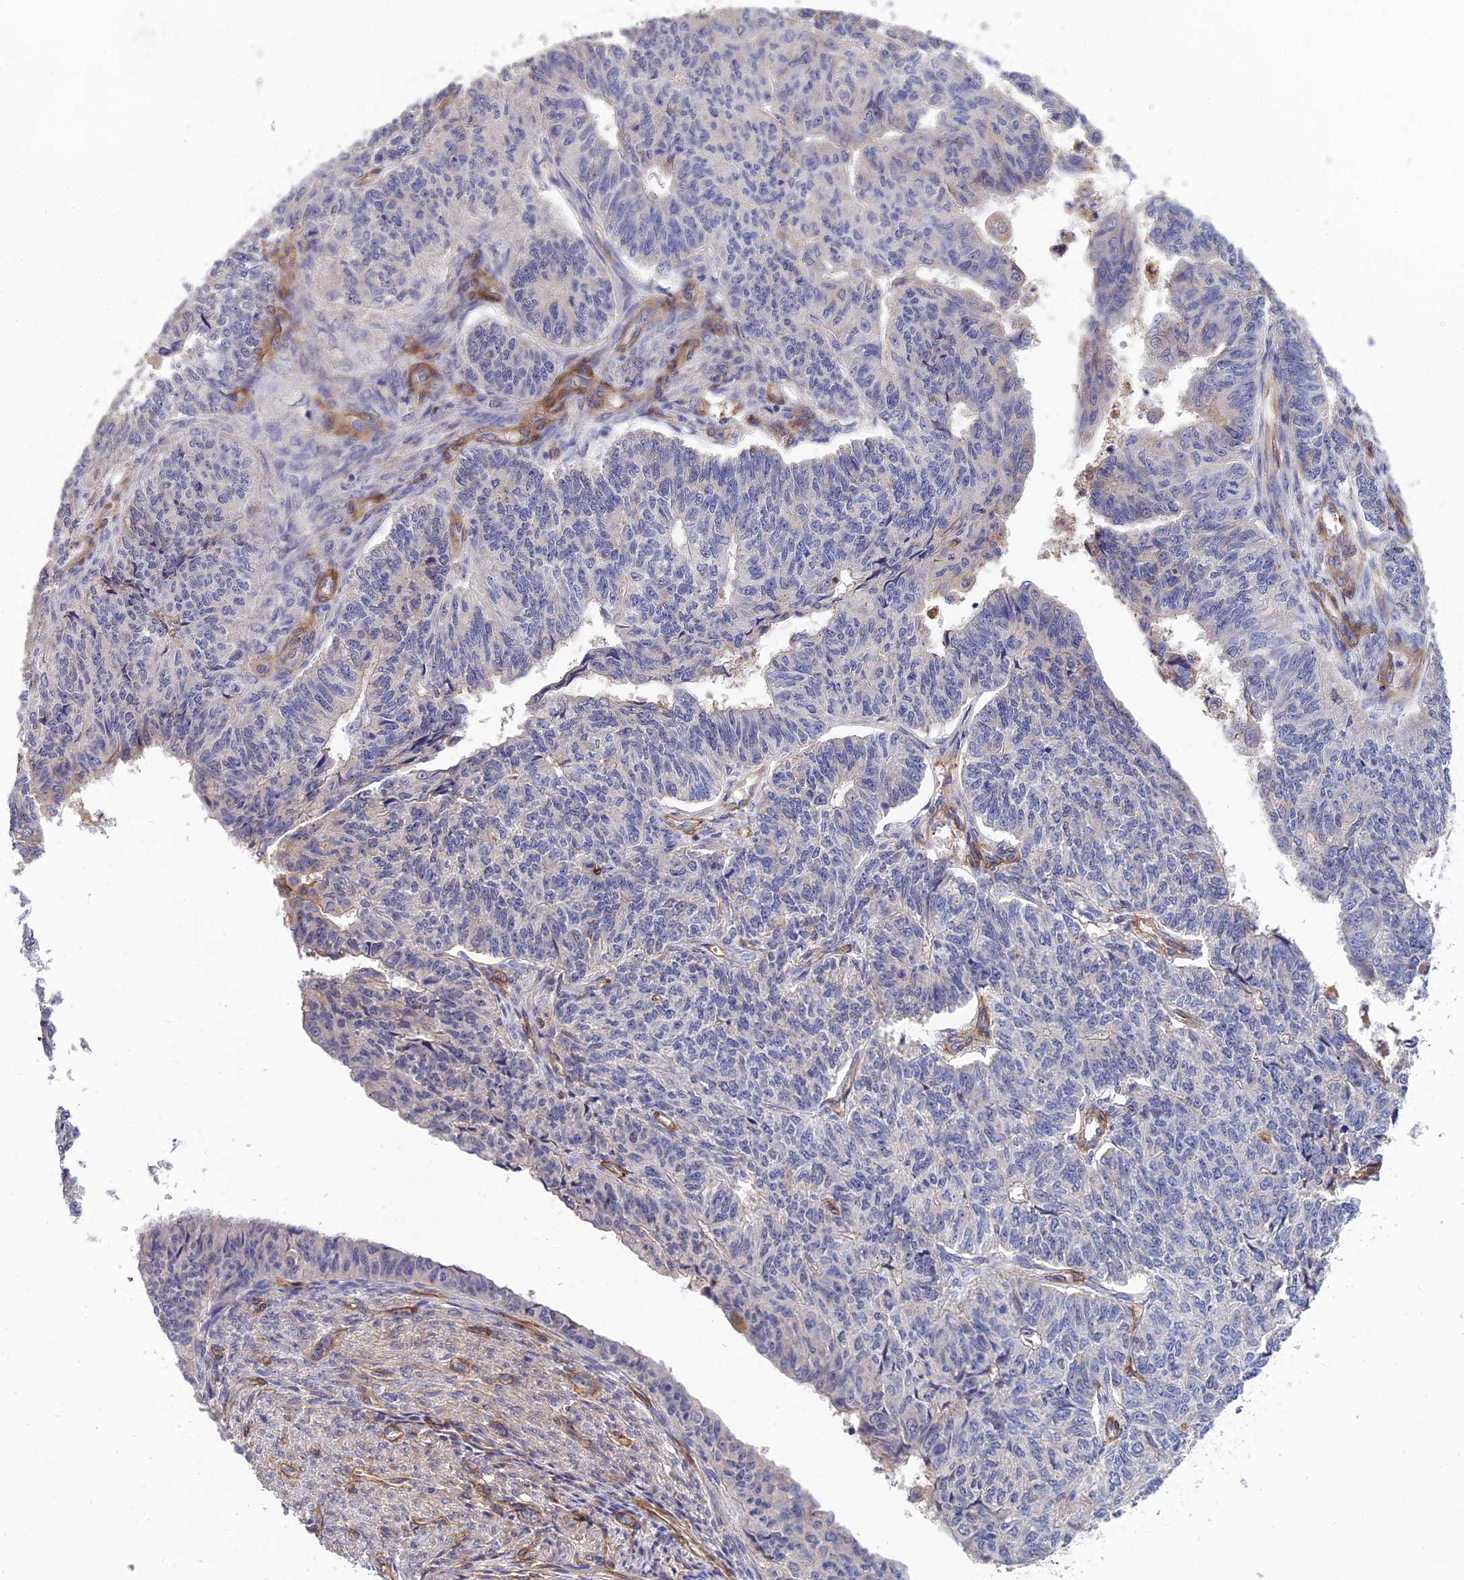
{"staining": {"intensity": "negative", "quantity": "none", "location": "none"}, "tissue": "endometrial cancer", "cell_type": "Tumor cells", "image_type": "cancer", "snomed": [{"axis": "morphology", "description": "Adenocarcinoma, NOS"}, {"axis": "topography", "description": "Endometrium"}], "caption": "Tumor cells are negative for brown protein staining in endometrial cancer (adenocarcinoma).", "gene": "MRPL35", "patient": {"sex": "female", "age": 32}}